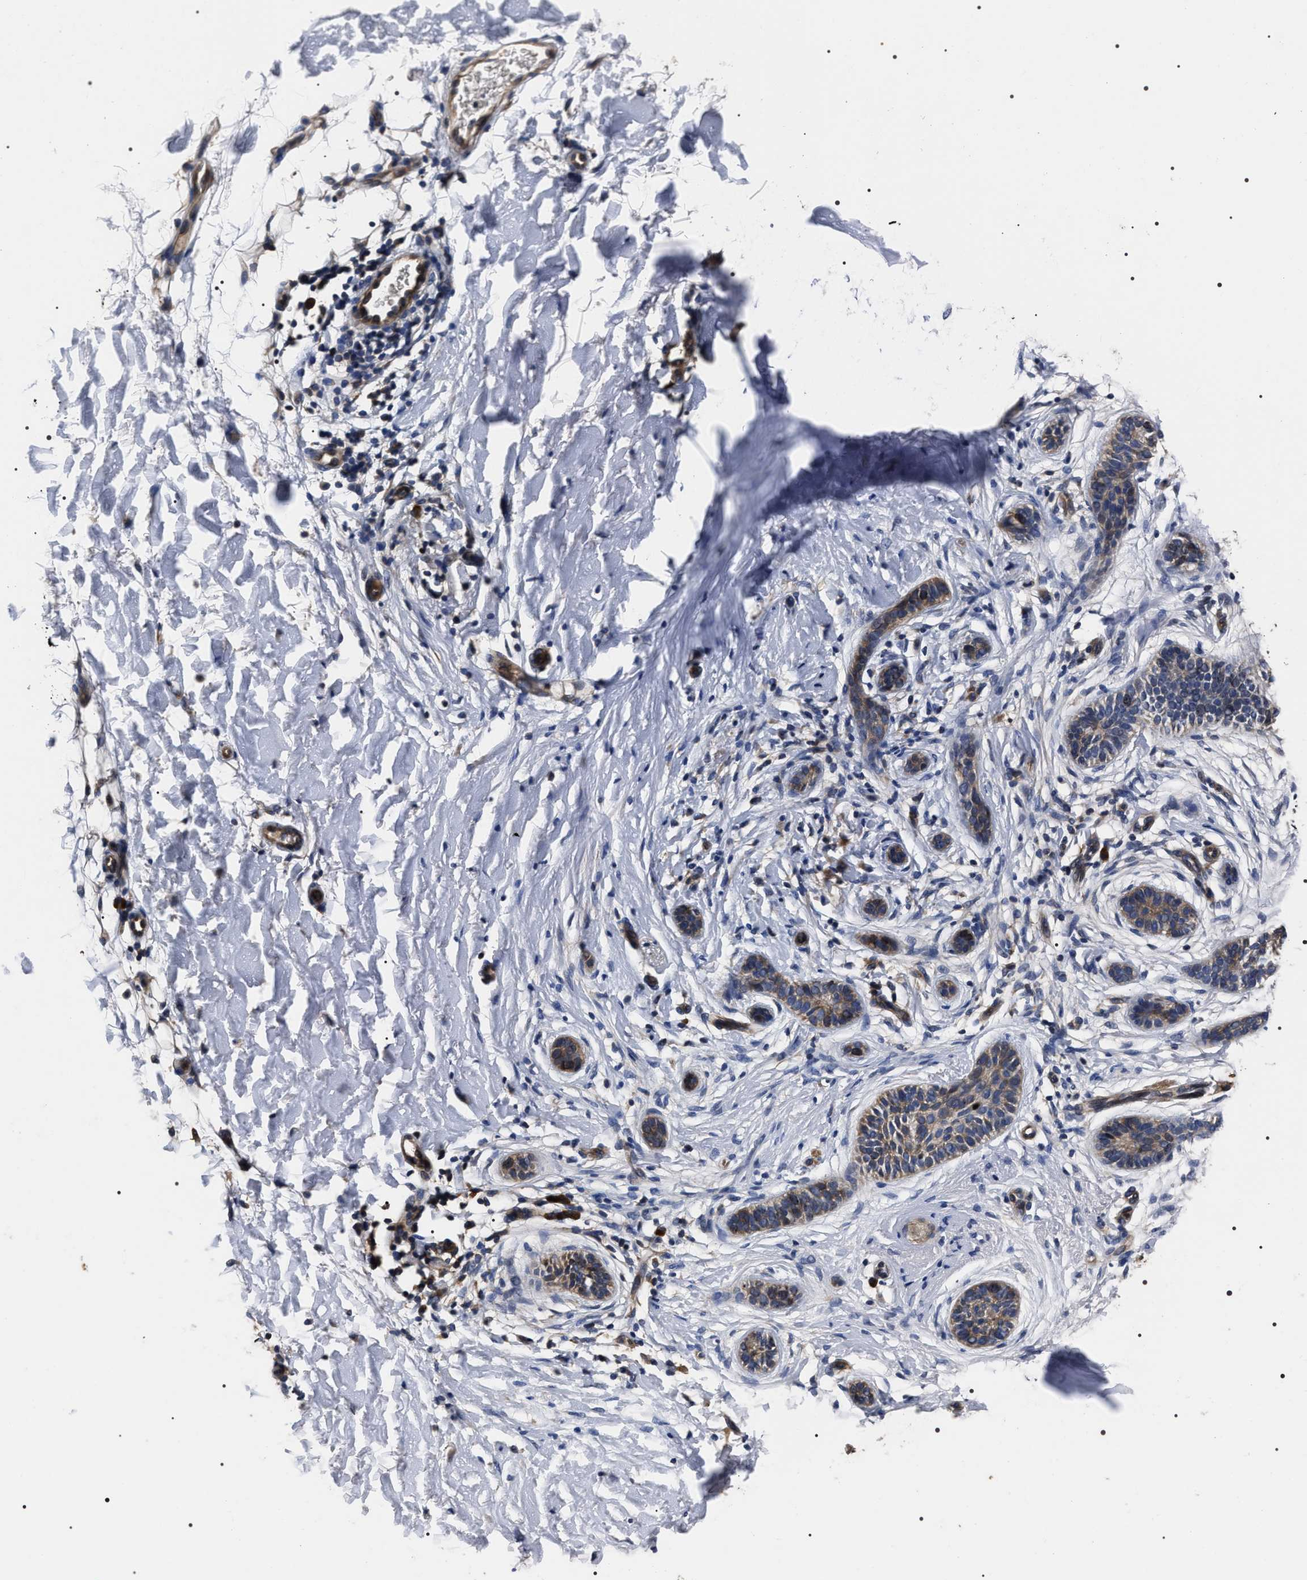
{"staining": {"intensity": "weak", "quantity": ">75%", "location": "cytoplasmic/membranous"}, "tissue": "skin cancer", "cell_type": "Tumor cells", "image_type": "cancer", "snomed": [{"axis": "morphology", "description": "Normal tissue, NOS"}, {"axis": "morphology", "description": "Basal cell carcinoma"}, {"axis": "topography", "description": "Skin"}], "caption": "Immunohistochemistry (IHC) (DAB) staining of basal cell carcinoma (skin) displays weak cytoplasmic/membranous protein expression in about >75% of tumor cells.", "gene": "MIS18A", "patient": {"sex": "male", "age": 63}}